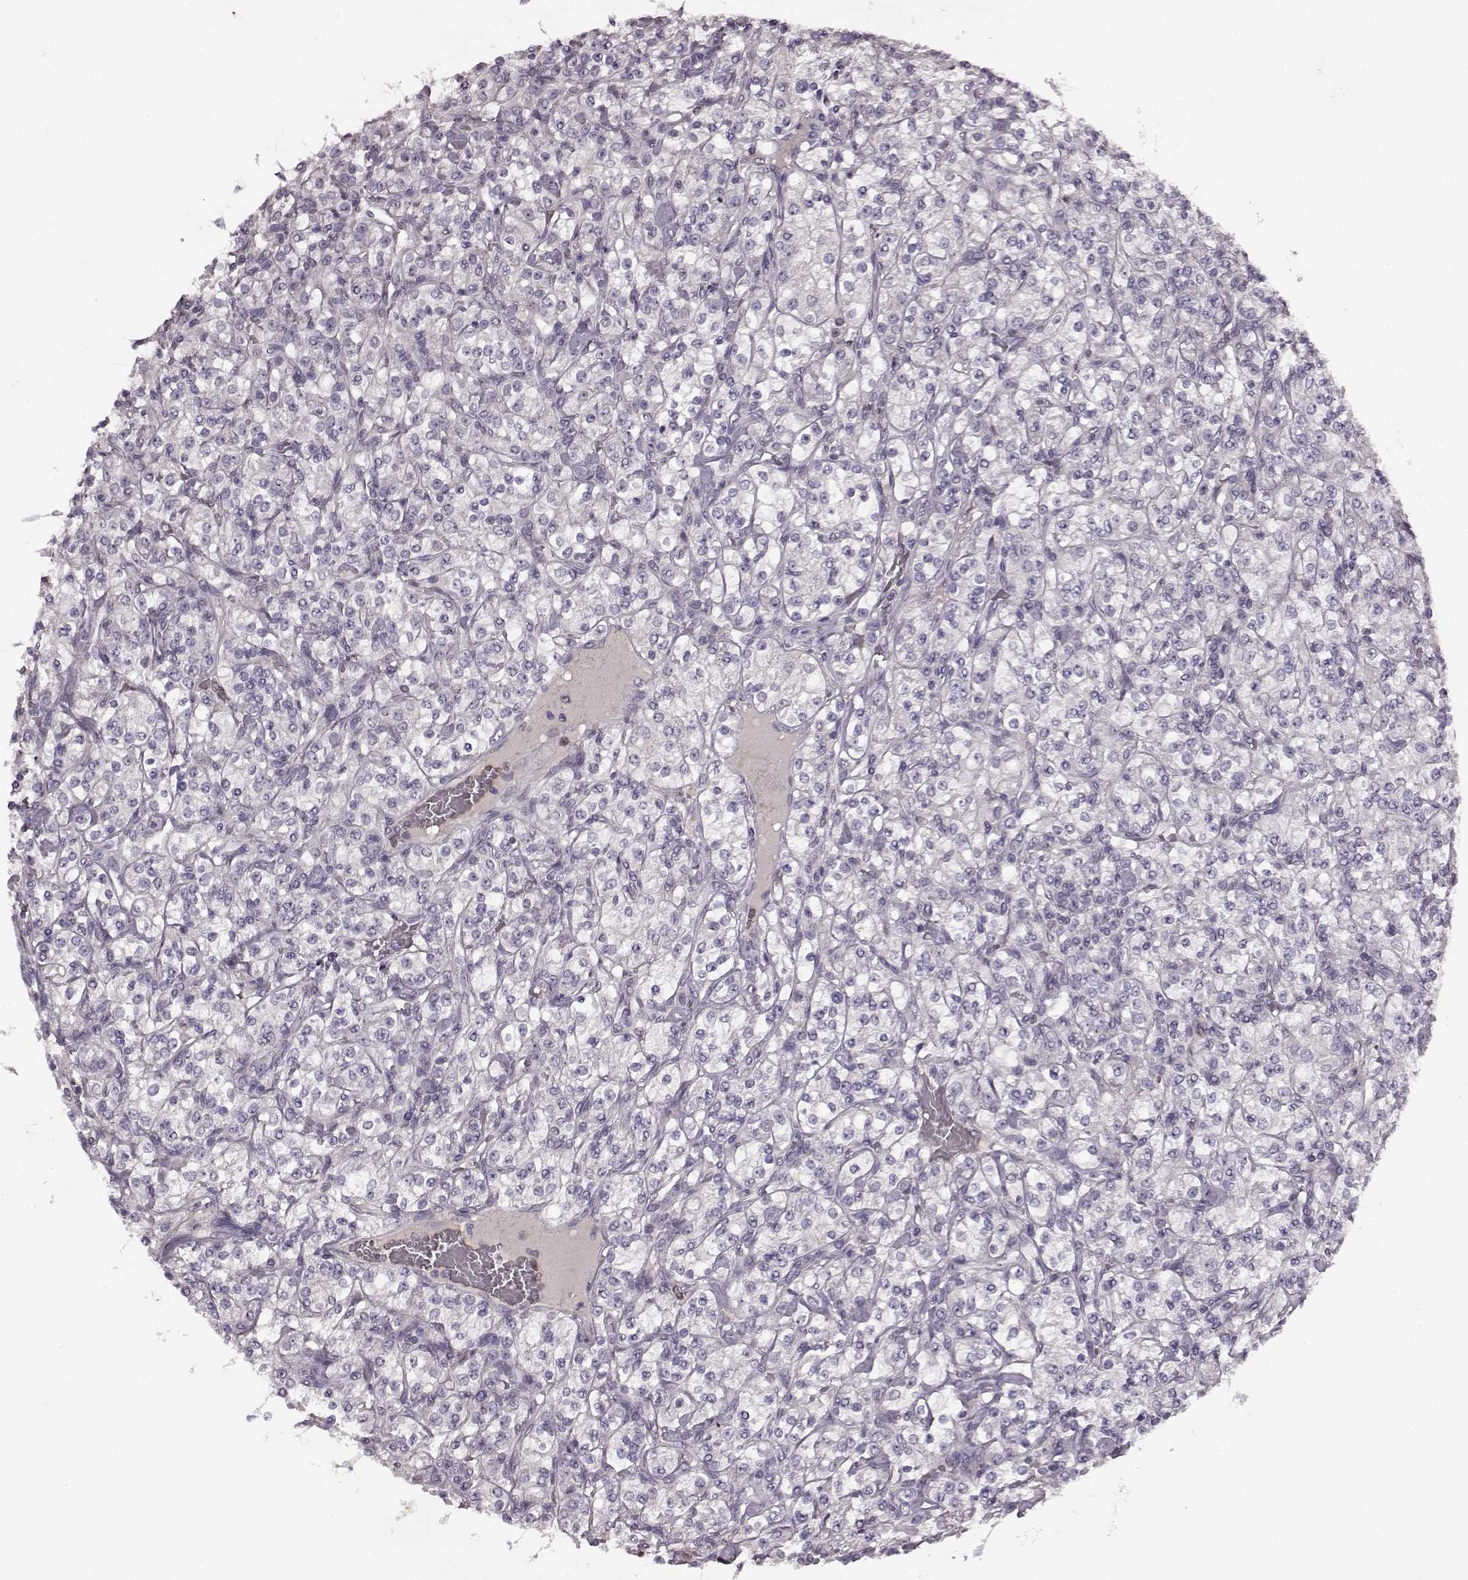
{"staining": {"intensity": "negative", "quantity": "none", "location": "none"}, "tissue": "renal cancer", "cell_type": "Tumor cells", "image_type": "cancer", "snomed": [{"axis": "morphology", "description": "Adenocarcinoma, NOS"}, {"axis": "topography", "description": "Kidney"}], "caption": "Immunohistochemistry (IHC) of renal cancer shows no staining in tumor cells.", "gene": "CNGA3", "patient": {"sex": "male", "age": 77}}